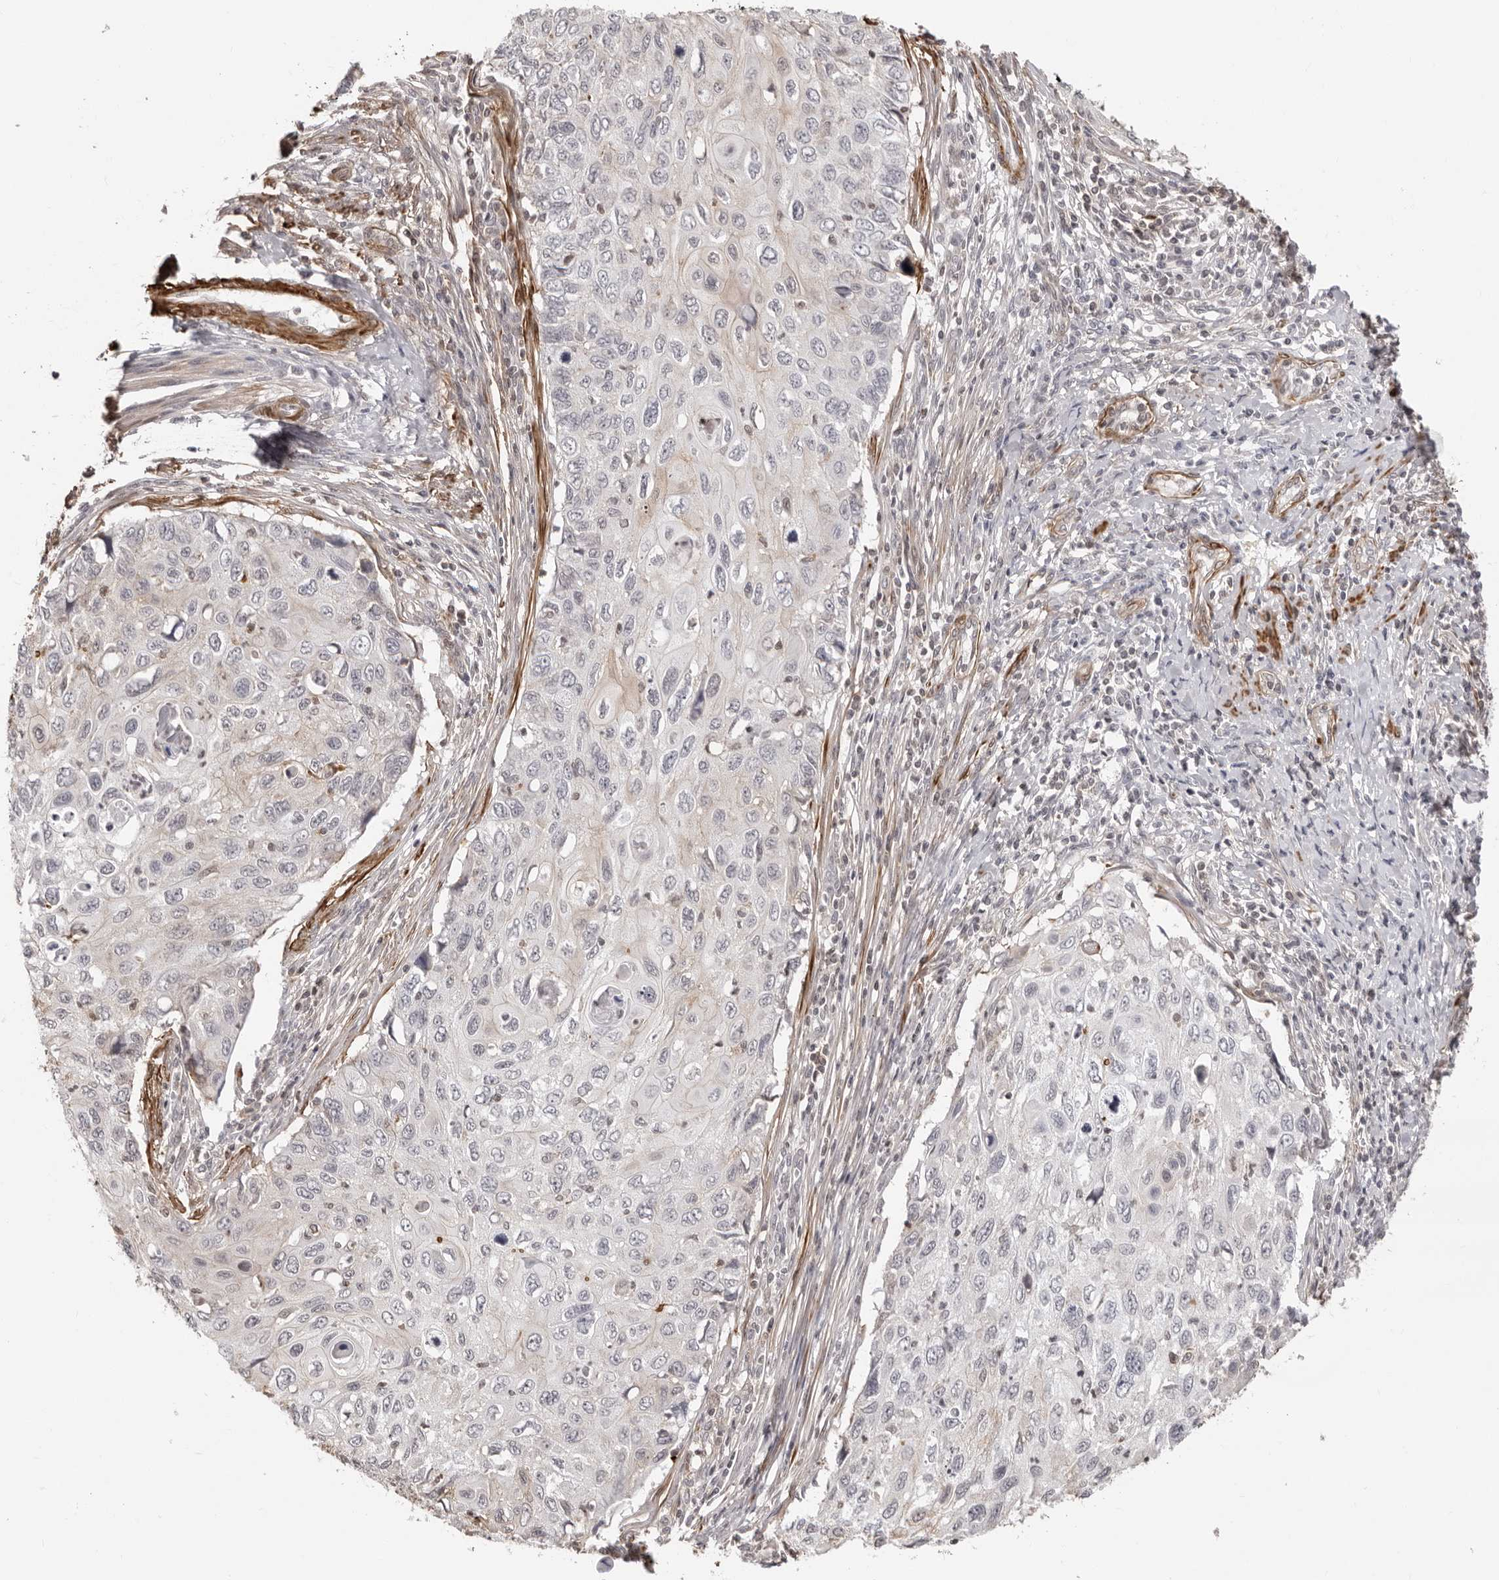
{"staining": {"intensity": "negative", "quantity": "none", "location": "none"}, "tissue": "cervical cancer", "cell_type": "Tumor cells", "image_type": "cancer", "snomed": [{"axis": "morphology", "description": "Squamous cell carcinoma, NOS"}, {"axis": "topography", "description": "Cervix"}], "caption": "Immunohistochemical staining of squamous cell carcinoma (cervical) exhibits no significant staining in tumor cells. (Stains: DAB (3,3'-diaminobenzidine) IHC with hematoxylin counter stain, Microscopy: brightfield microscopy at high magnification).", "gene": "UNK", "patient": {"sex": "female", "age": 70}}